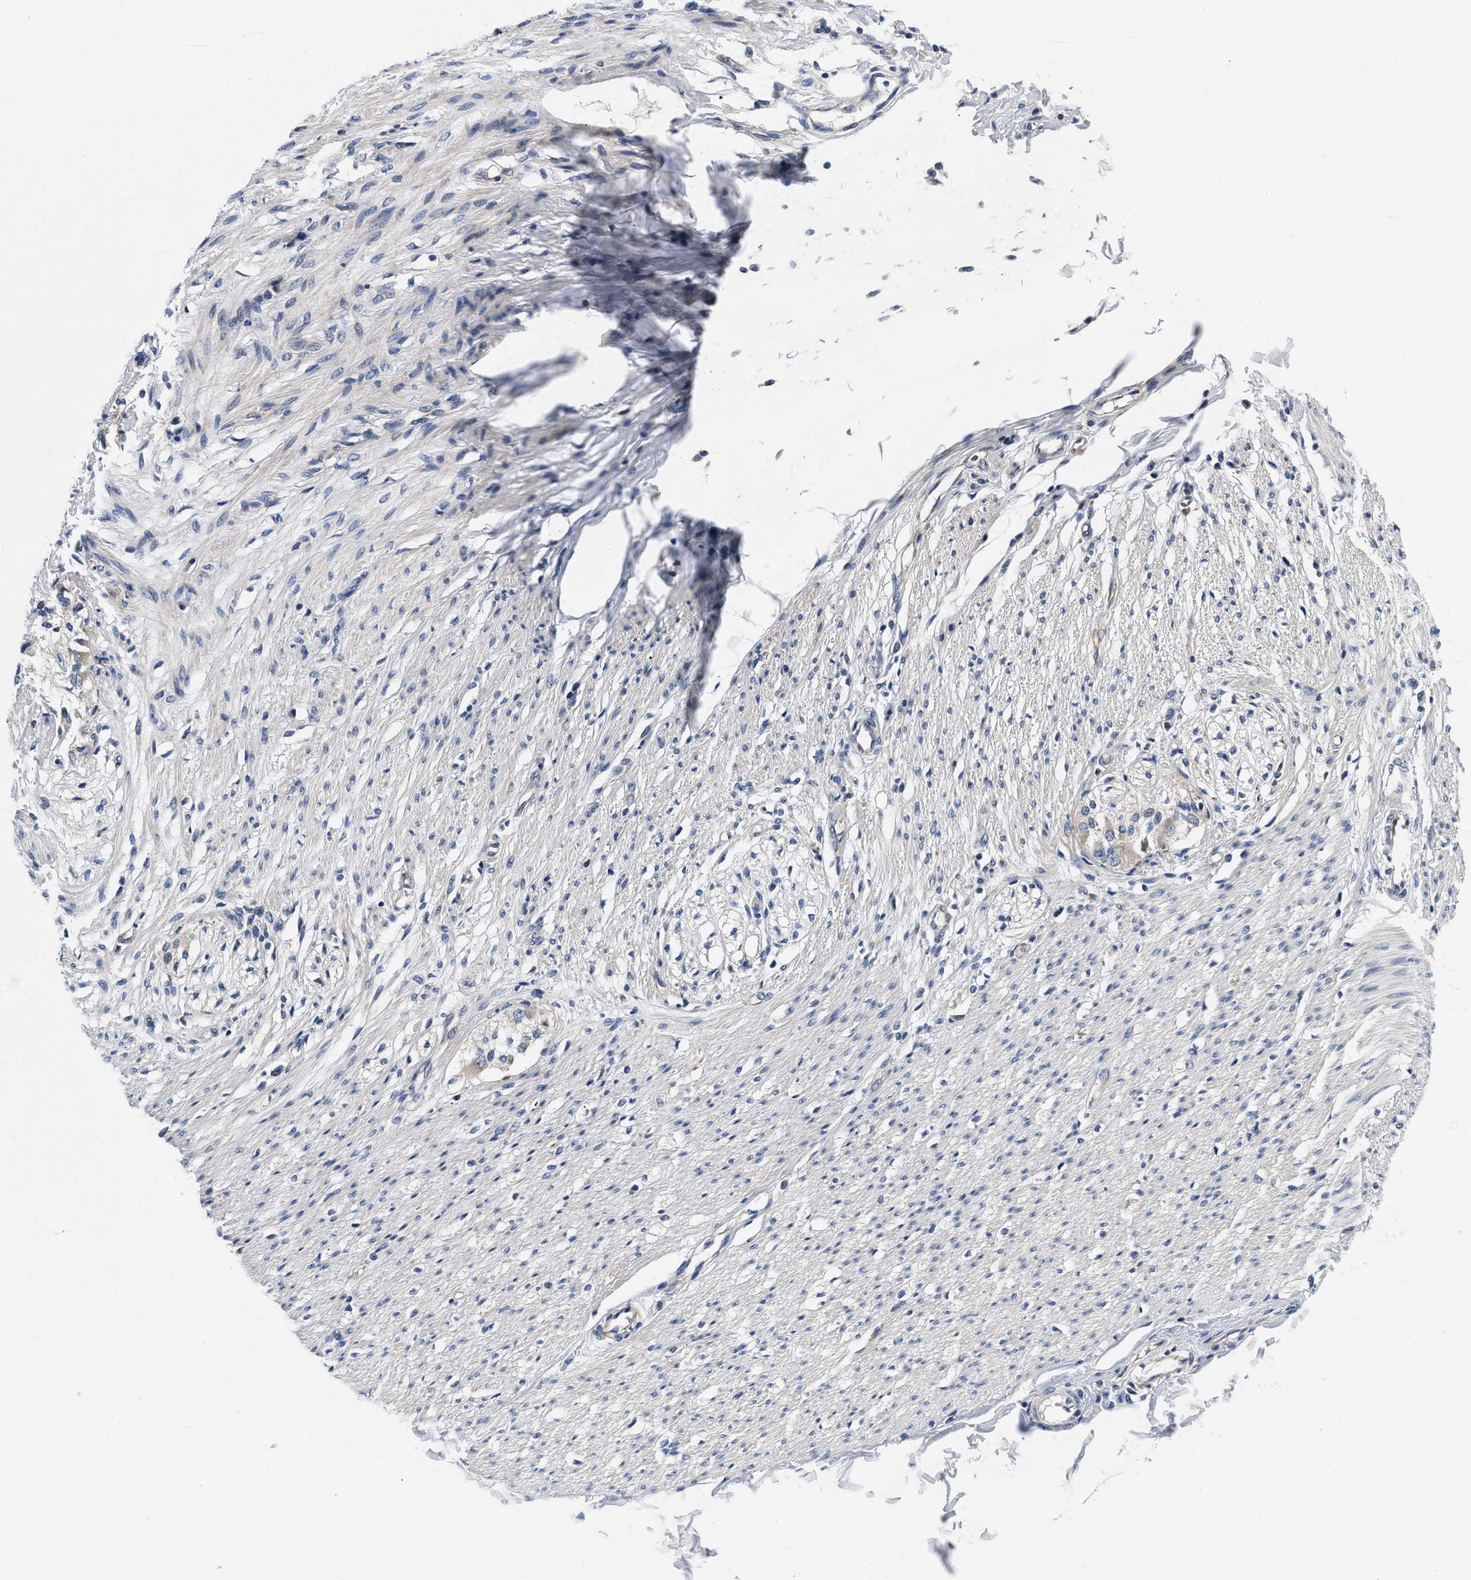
{"staining": {"intensity": "moderate", "quantity": "<25%", "location": "cytoplasmic/membranous"}, "tissue": "smooth muscle", "cell_type": "Smooth muscle cells", "image_type": "normal", "snomed": [{"axis": "morphology", "description": "Normal tissue, NOS"}, {"axis": "morphology", "description": "Adenocarcinoma, NOS"}, {"axis": "topography", "description": "Colon"}, {"axis": "topography", "description": "Peripheral nerve tissue"}], "caption": "IHC histopathology image of unremarkable human smooth muscle stained for a protein (brown), which displays low levels of moderate cytoplasmic/membranous positivity in about <25% of smooth muscle cells.", "gene": "PDP1", "patient": {"sex": "male", "age": 14}}